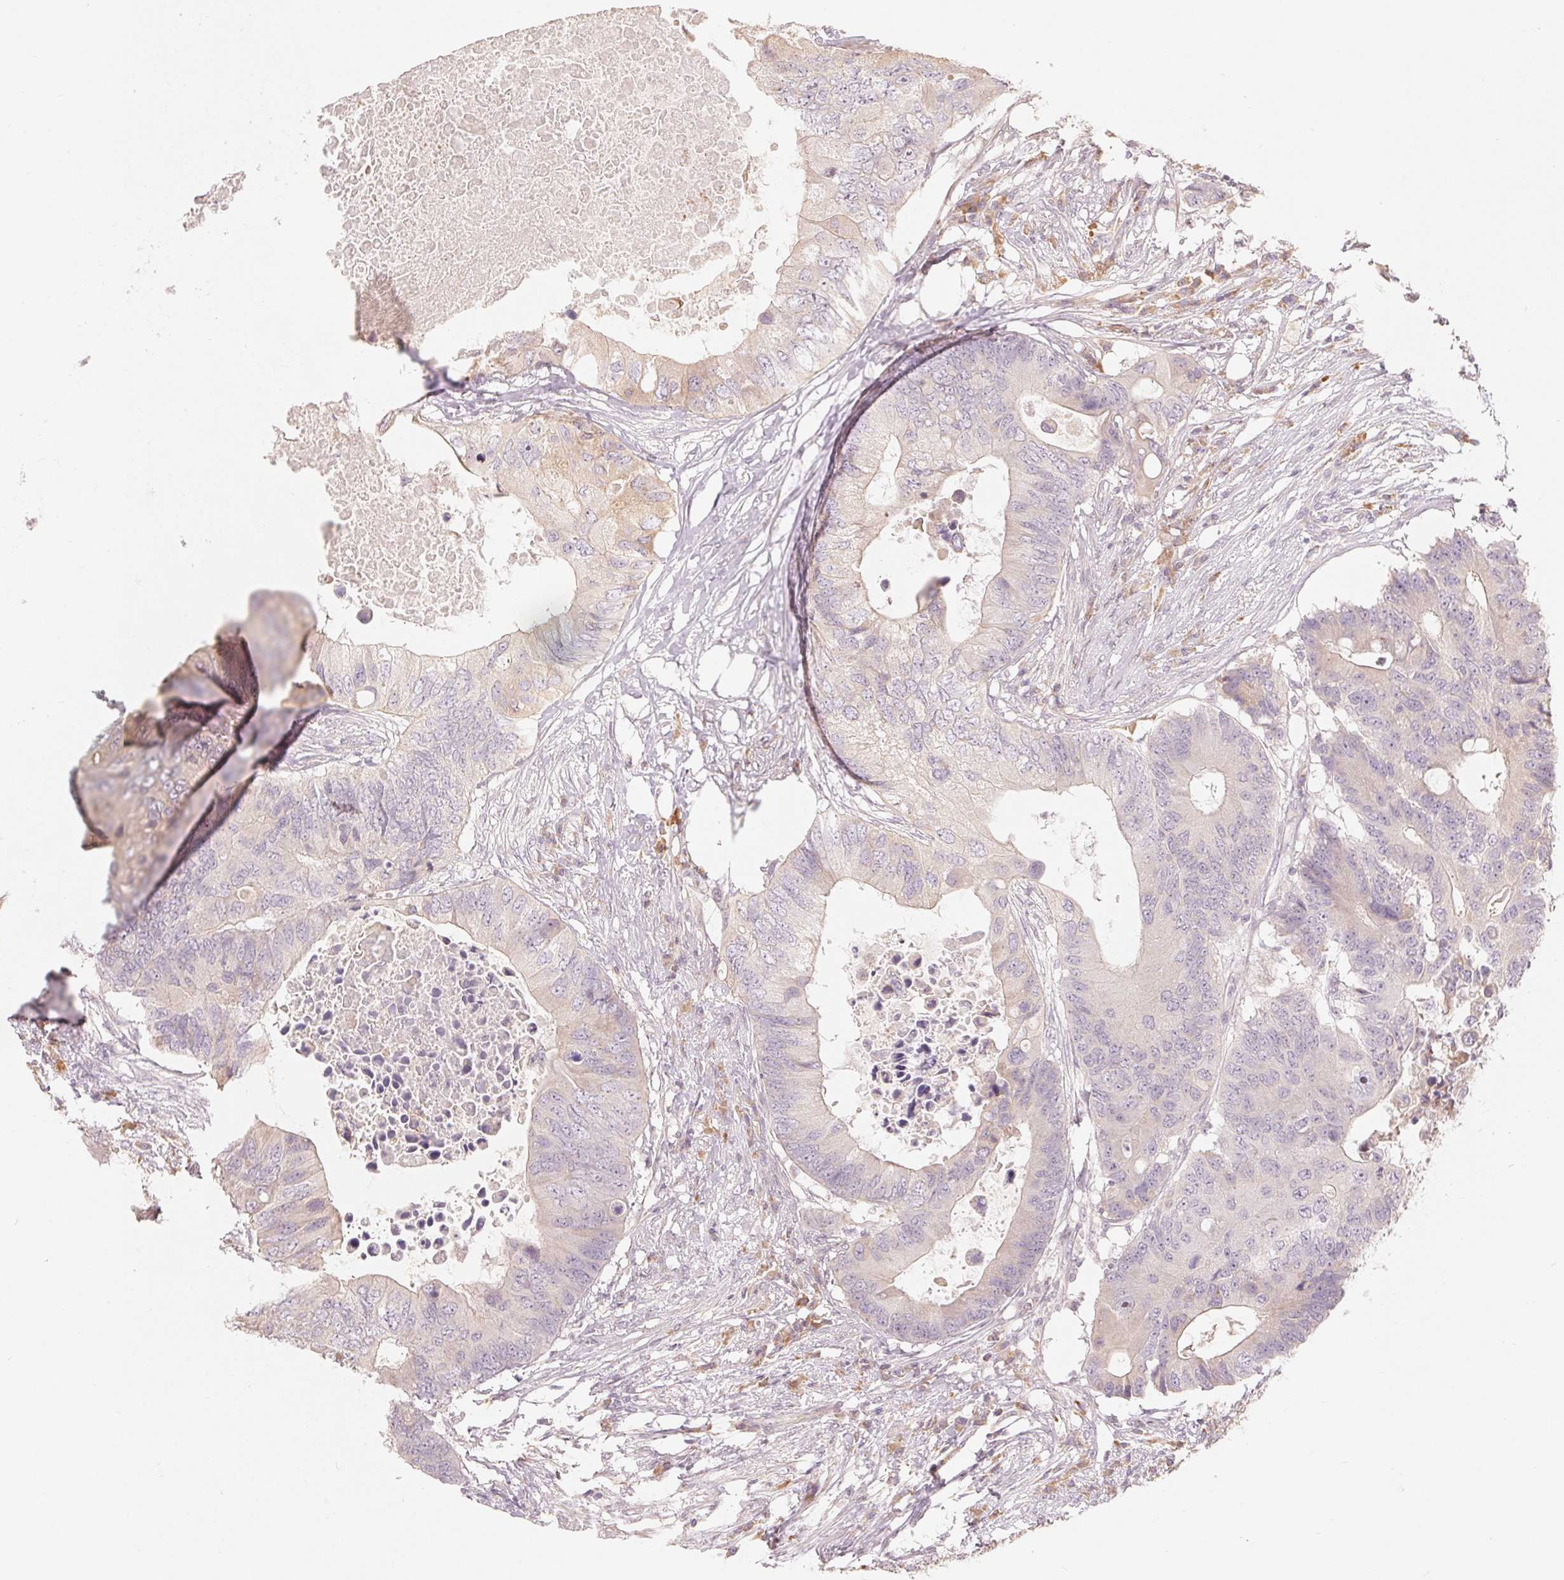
{"staining": {"intensity": "negative", "quantity": "none", "location": "none"}, "tissue": "colorectal cancer", "cell_type": "Tumor cells", "image_type": "cancer", "snomed": [{"axis": "morphology", "description": "Adenocarcinoma, NOS"}, {"axis": "topography", "description": "Colon"}], "caption": "Immunohistochemistry photomicrograph of human colorectal cancer stained for a protein (brown), which displays no expression in tumor cells.", "gene": "DENND2C", "patient": {"sex": "male", "age": 71}}